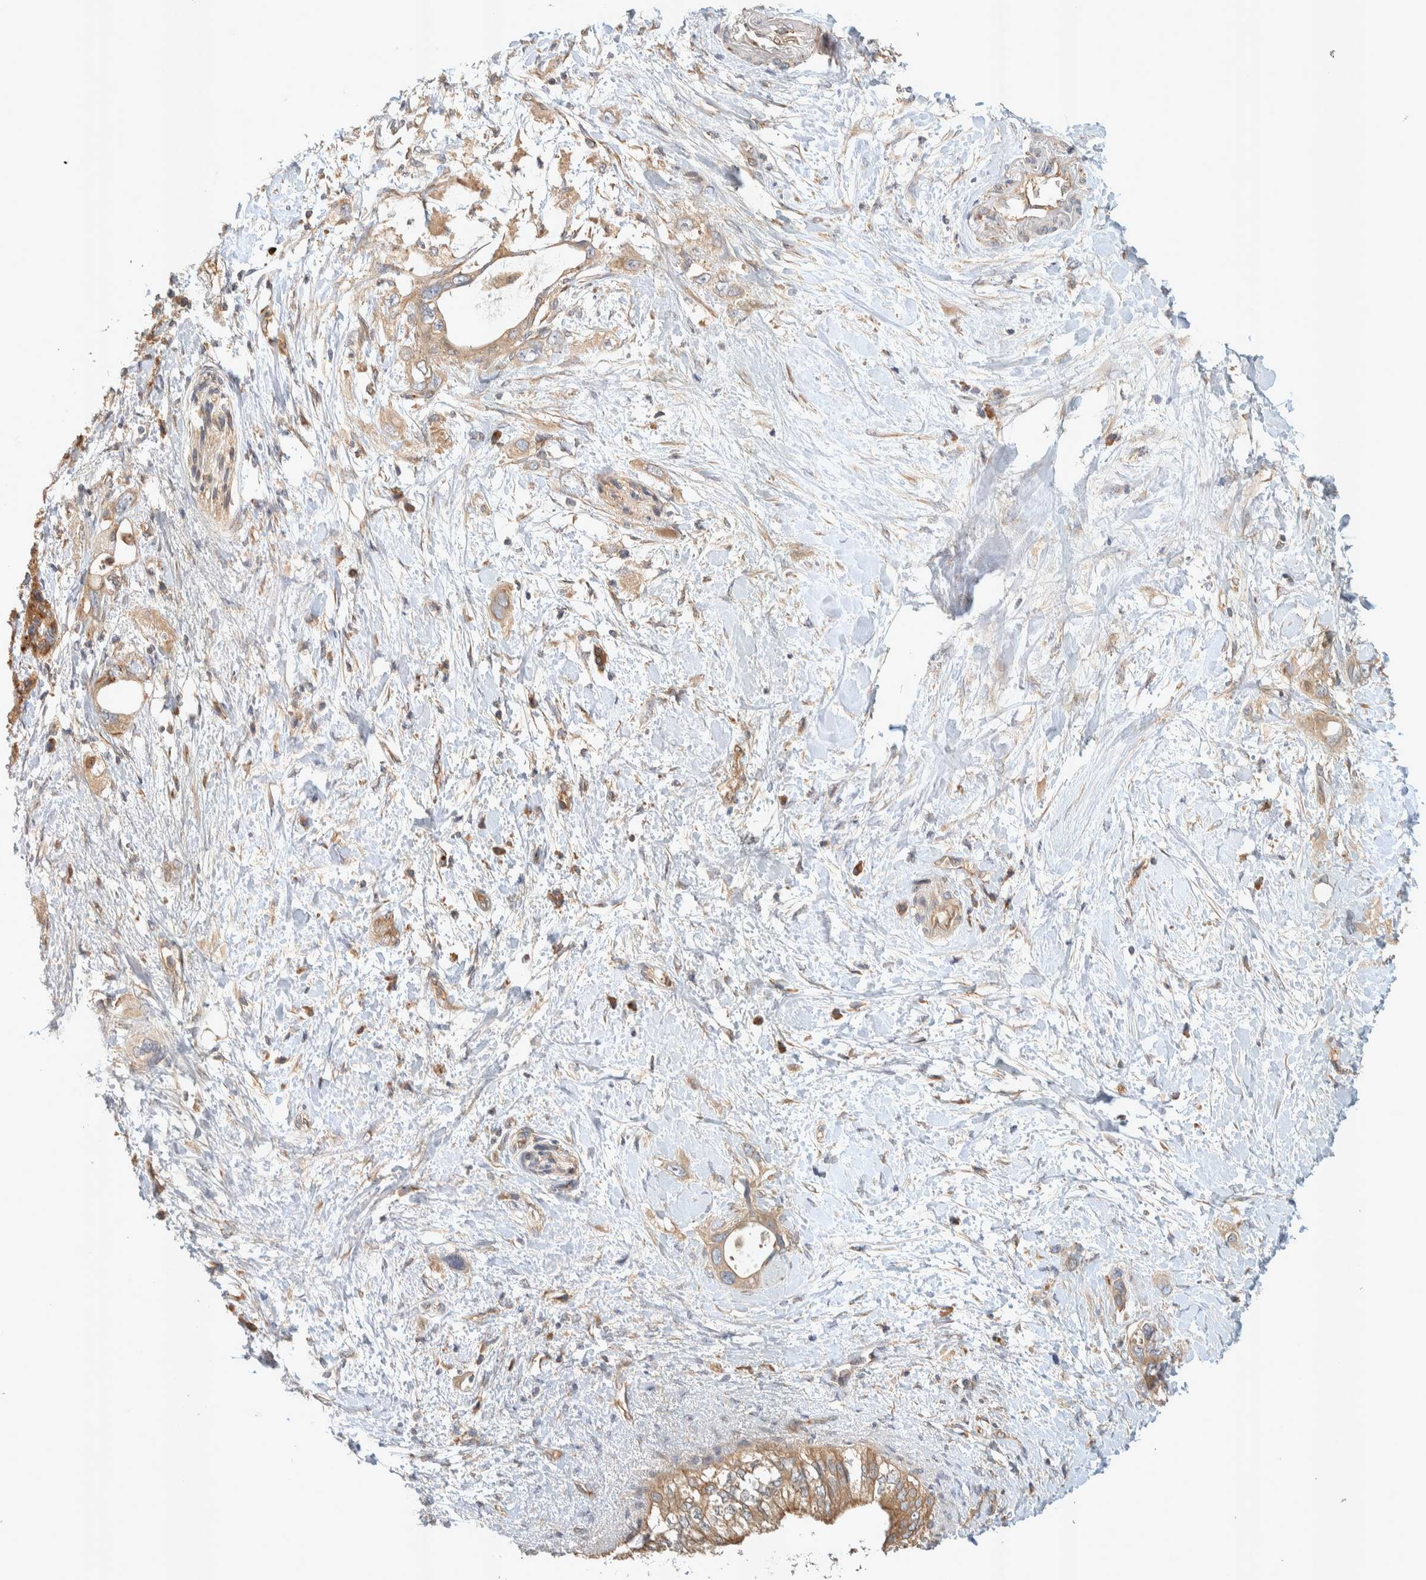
{"staining": {"intensity": "moderate", "quantity": ">75%", "location": "cytoplasmic/membranous"}, "tissue": "pancreatic cancer", "cell_type": "Tumor cells", "image_type": "cancer", "snomed": [{"axis": "morphology", "description": "Adenocarcinoma, NOS"}, {"axis": "topography", "description": "Pancreas"}], "caption": "This is a photomicrograph of immunohistochemistry (IHC) staining of pancreatic cancer, which shows moderate positivity in the cytoplasmic/membranous of tumor cells.", "gene": "PXK", "patient": {"sex": "female", "age": 56}}